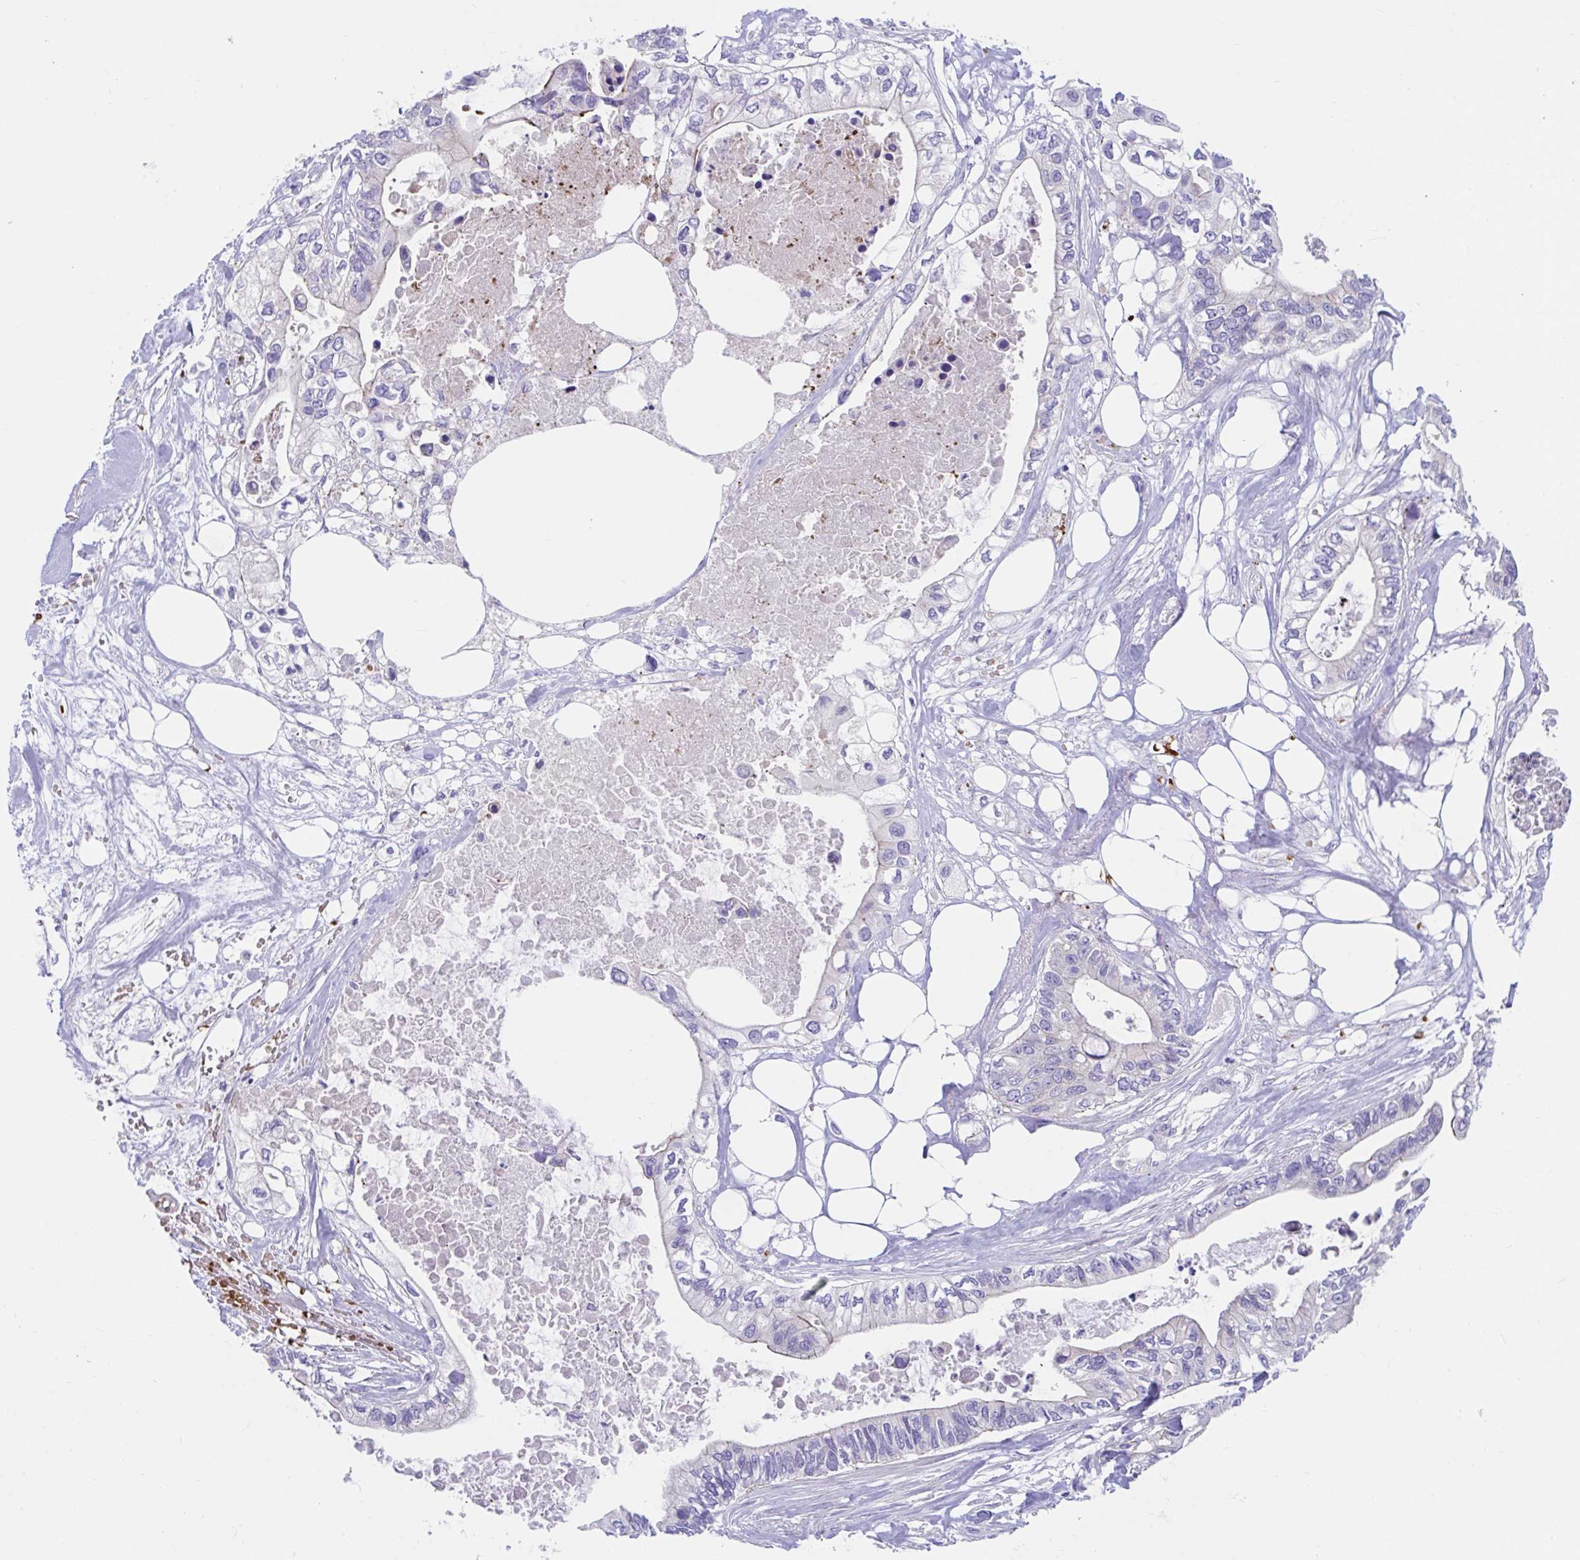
{"staining": {"intensity": "negative", "quantity": "none", "location": "none"}, "tissue": "pancreatic cancer", "cell_type": "Tumor cells", "image_type": "cancer", "snomed": [{"axis": "morphology", "description": "Adenocarcinoma, NOS"}, {"axis": "topography", "description": "Pancreas"}], "caption": "There is no significant staining in tumor cells of pancreatic adenocarcinoma. (DAB (3,3'-diaminobenzidine) immunohistochemistry visualized using brightfield microscopy, high magnification).", "gene": "TTC30B", "patient": {"sex": "female", "age": 63}}